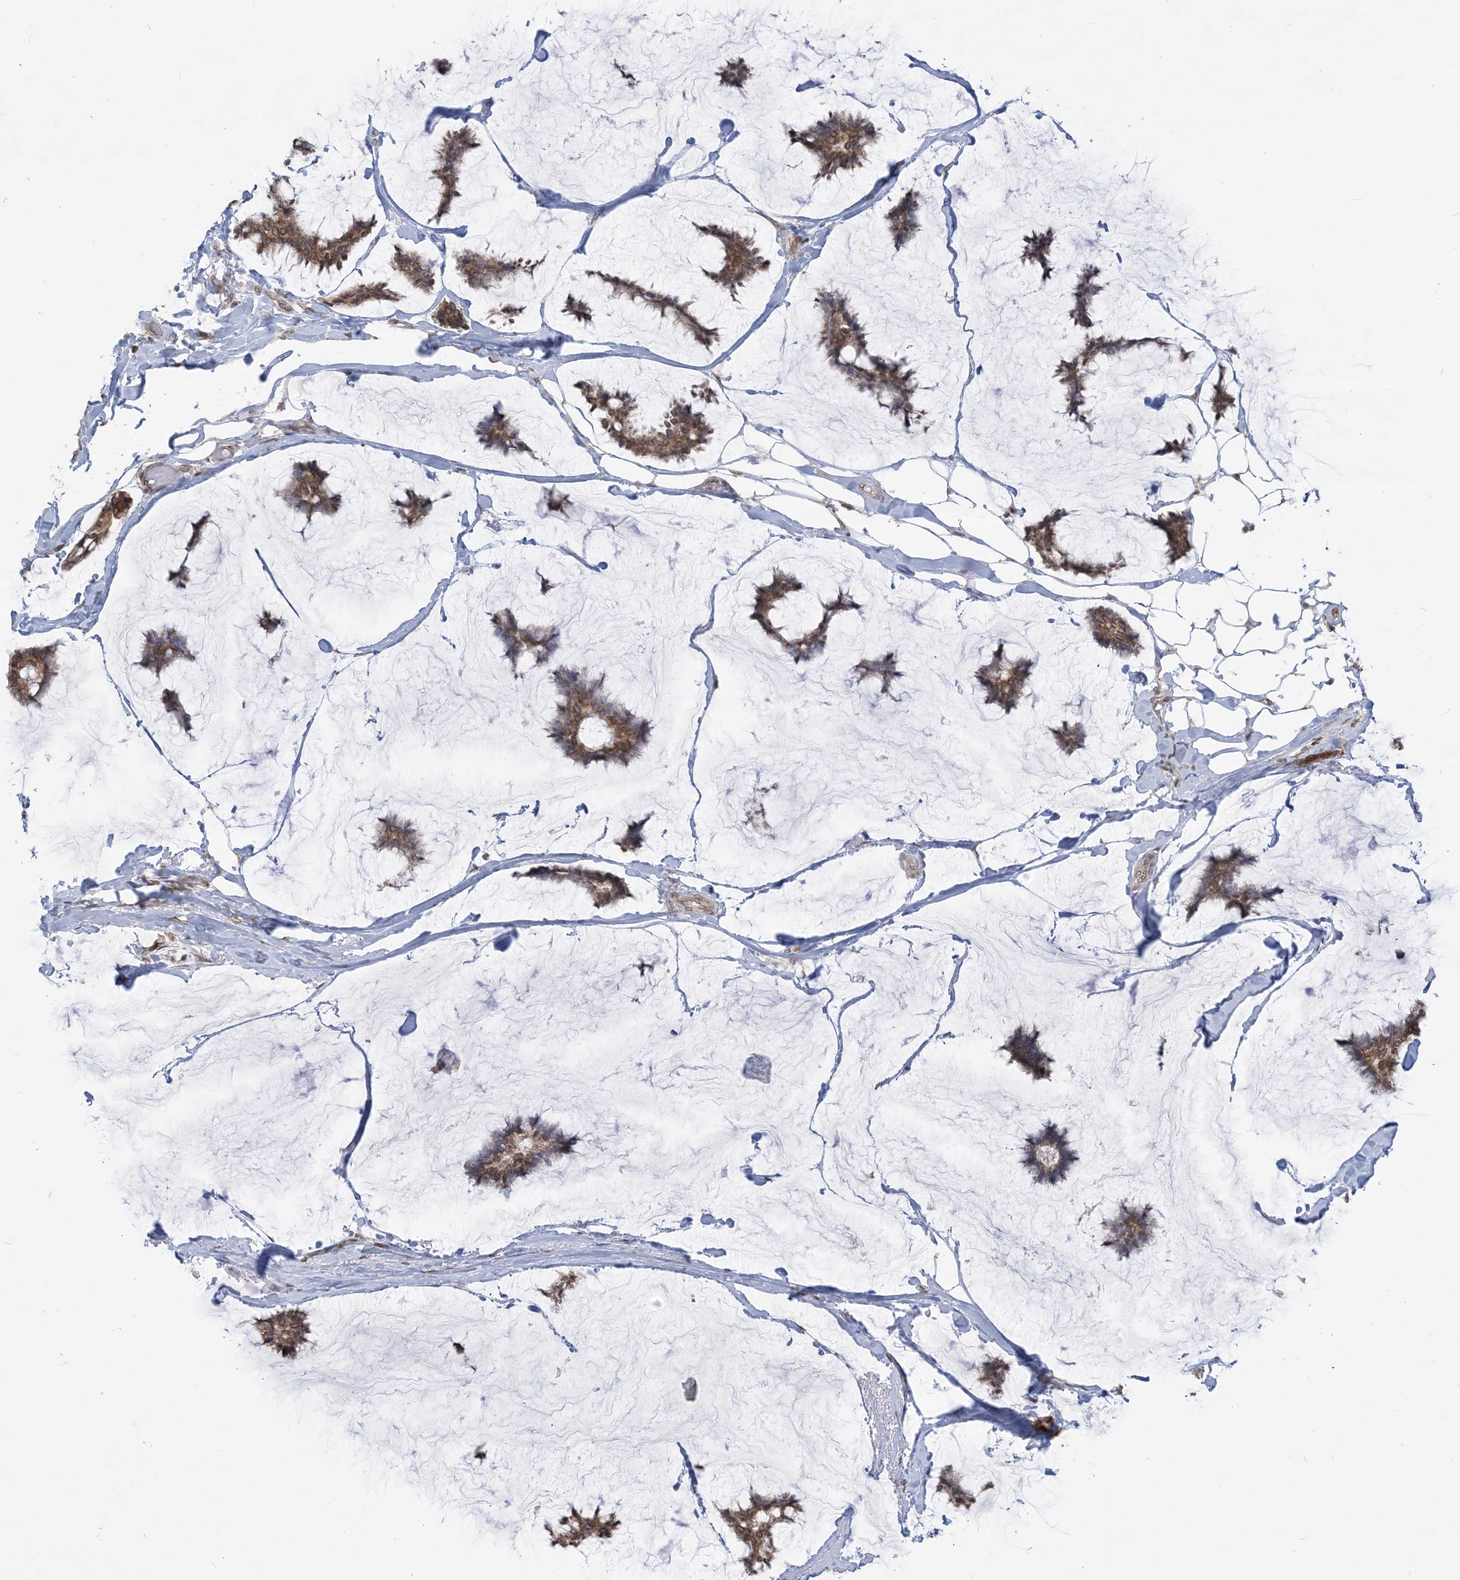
{"staining": {"intensity": "moderate", "quantity": ">75%", "location": "cytoplasmic/membranous,nuclear"}, "tissue": "breast cancer", "cell_type": "Tumor cells", "image_type": "cancer", "snomed": [{"axis": "morphology", "description": "Duct carcinoma"}, {"axis": "topography", "description": "Breast"}], "caption": "Immunohistochemical staining of human breast cancer (intraductal carcinoma) shows medium levels of moderate cytoplasmic/membranous and nuclear protein staining in approximately >75% of tumor cells.", "gene": "WWP1", "patient": {"sex": "female", "age": 93}}